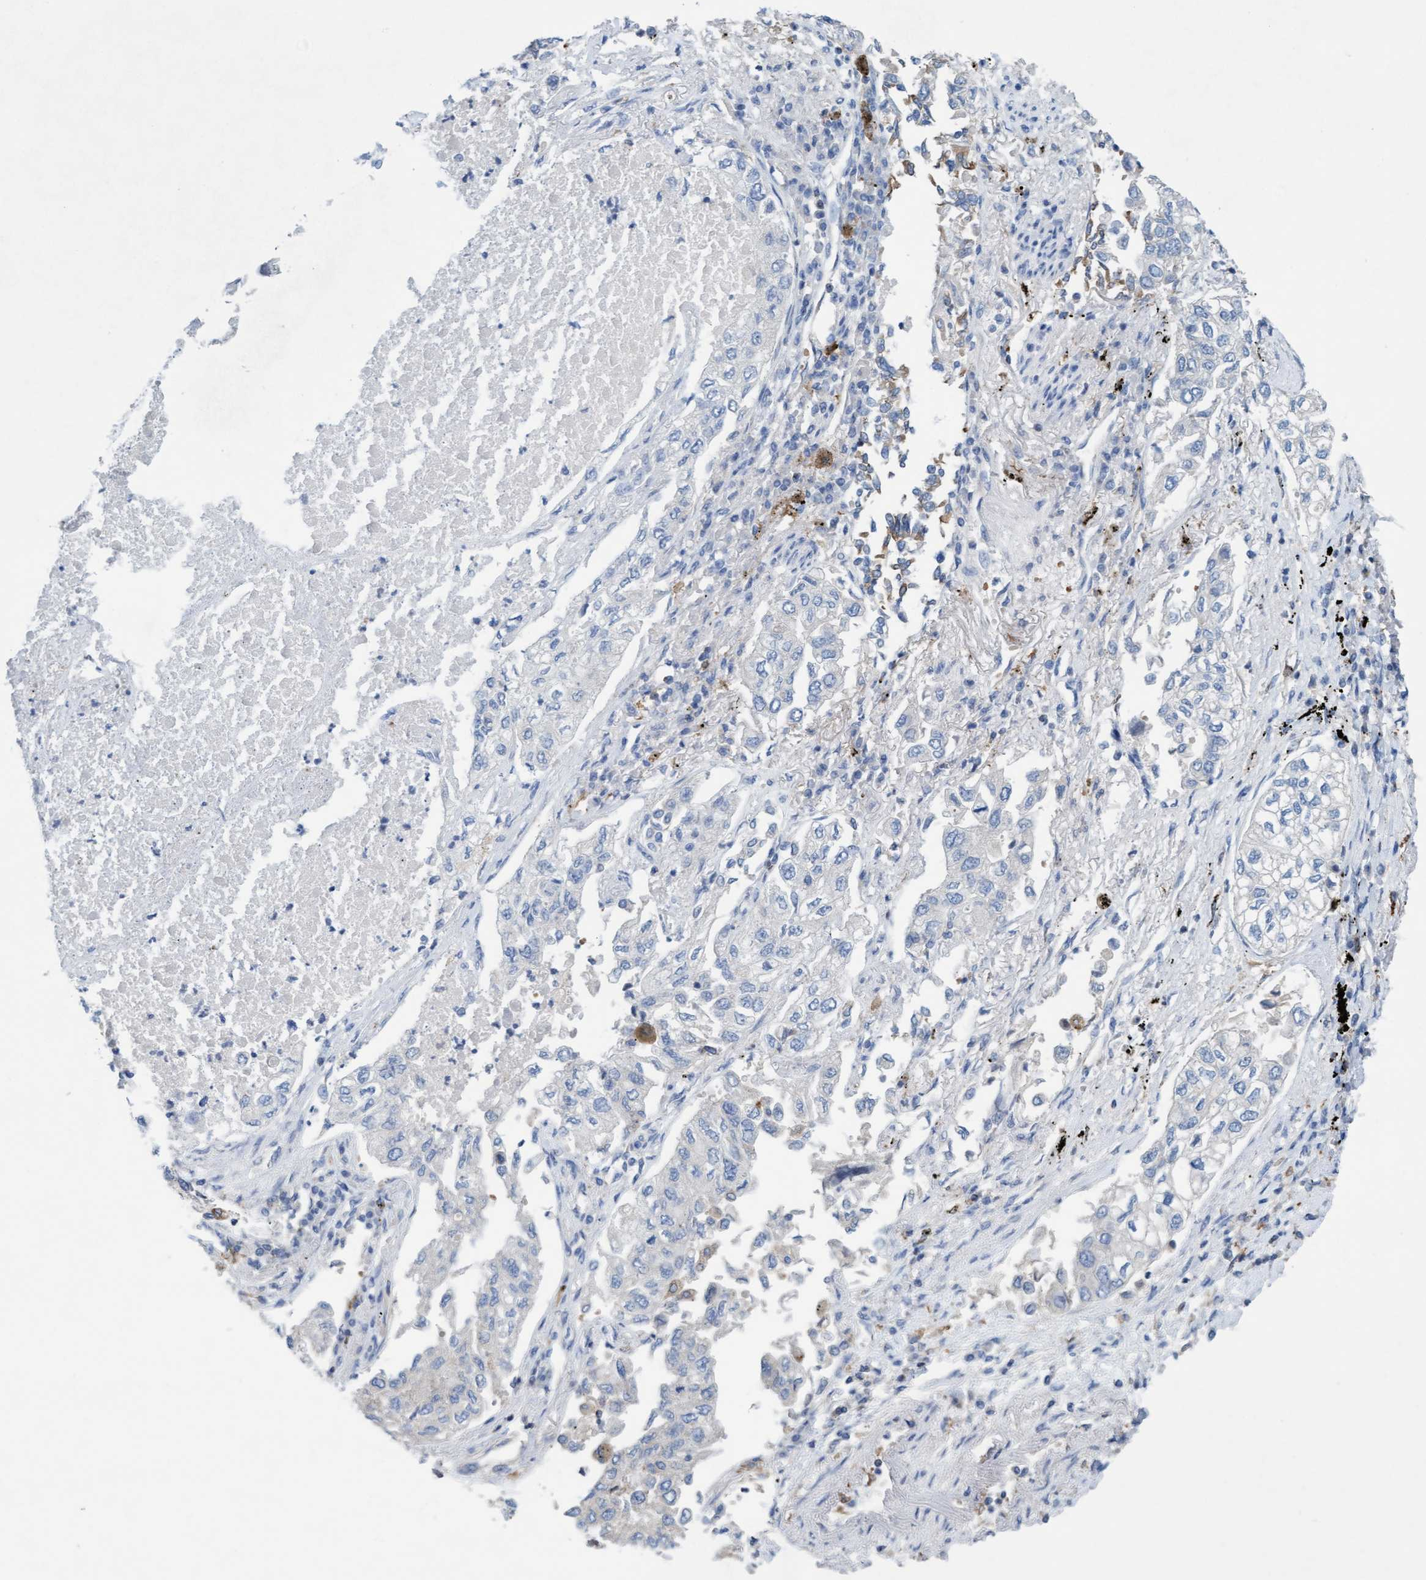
{"staining": {"intensity": "negative", "quantity": "none", "location": "none"}, "tissue": "lung cancer", "cell_type": "Tumor cells", "image_type": "cancer", "snomed": [{"axis": "morphology", "description": "Inflammation, NOS"}, {"axis": "morphology", "description": "Adenocarcinoma, NOS"}, {"axis": "topography", "description": "Lung"}], "caption": "Tumor cells are negative for protein expression in human lung cancer (adenocarcinoma).", "gene": "SIGIRR", "patient": {"sex": "male", "age": 63}}